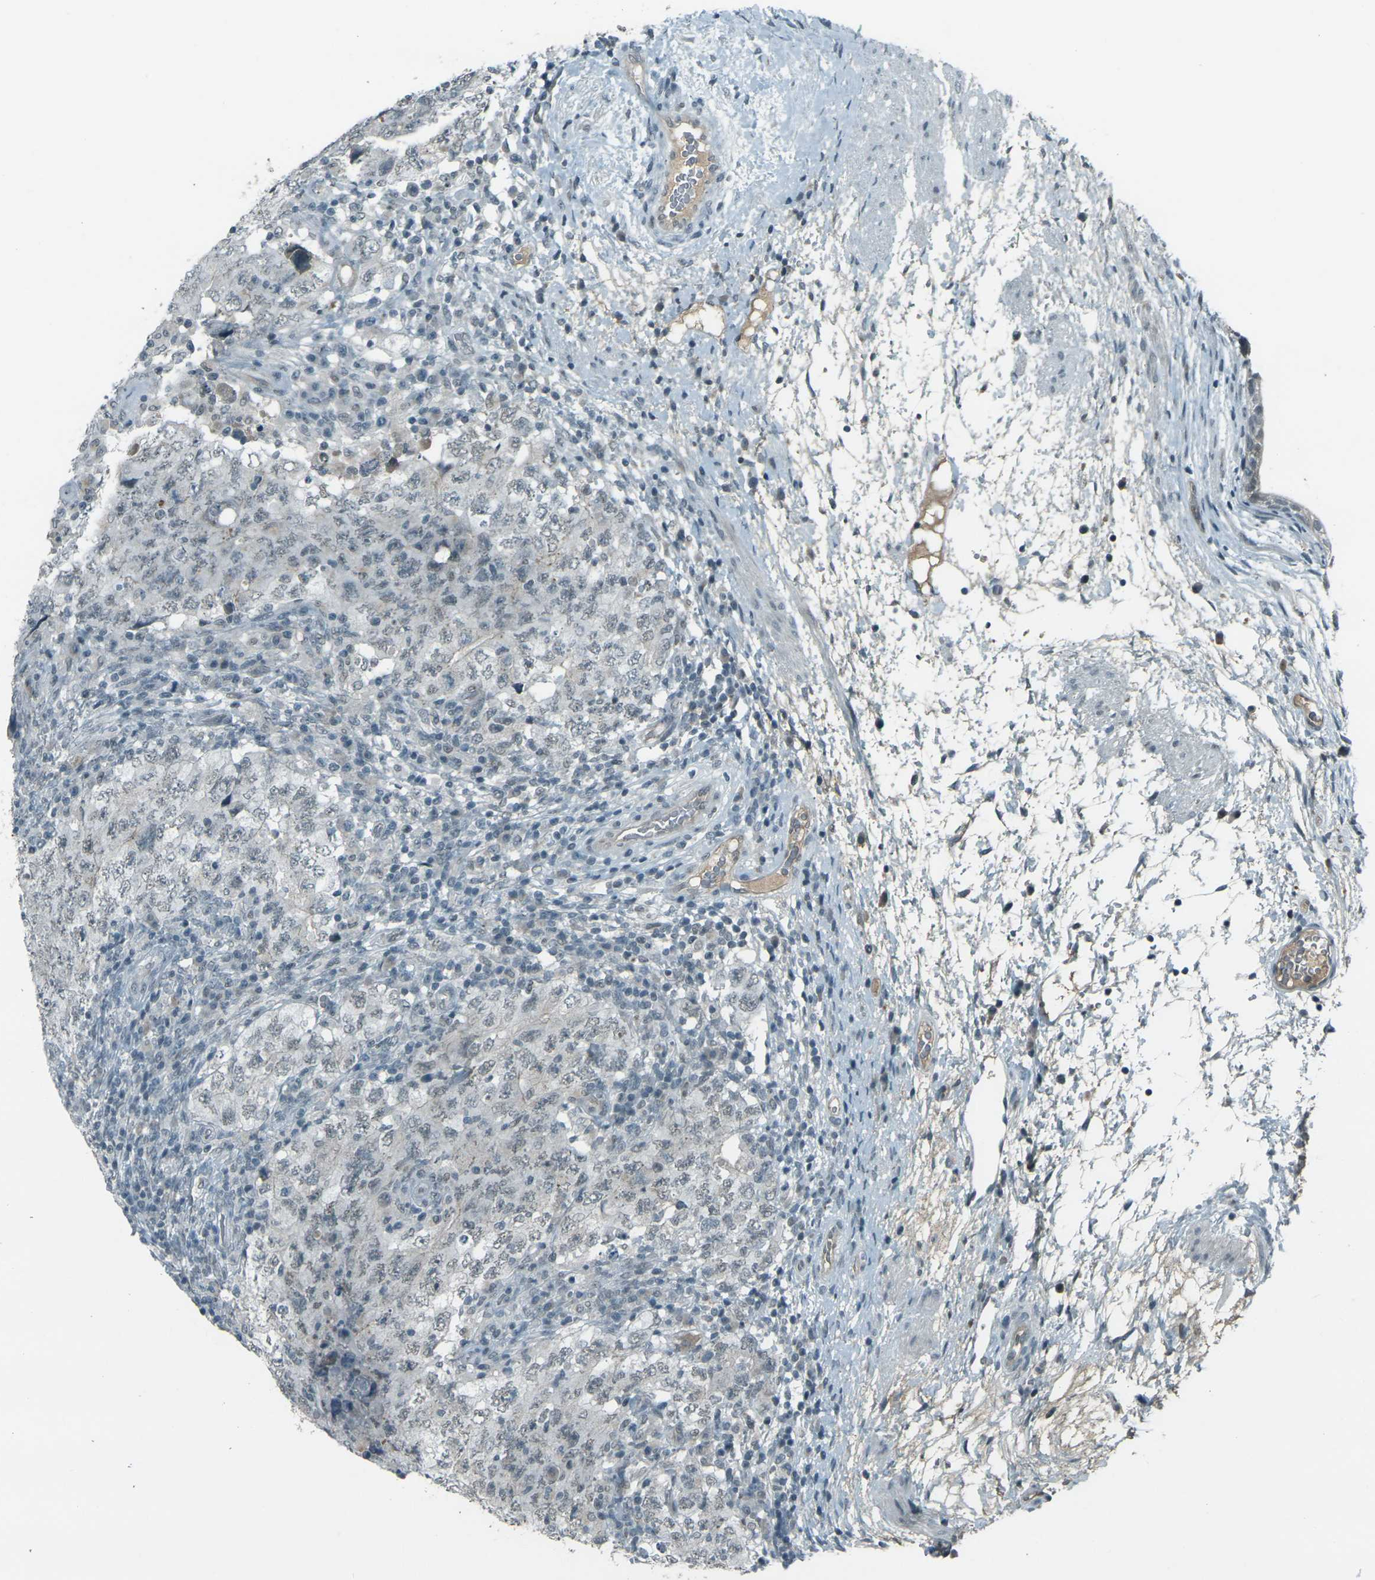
{"staining": {"intensity": "negative", "quantity": "none", "location": "none"}, "tissue": "testis cancer", "cell_type": "Tumor cells", "image_type": "cancer", "snomed": [{"axis": "morphology", "description": "Carcinoma, Embryonal, NOS"}, {"axis": "topography", "description": "Testis"}], "caption": "A photomicrograph of testis embryonal carcinoma stained for a protein demonstrates no brown staining in tumor cells.", "gene": "GPR19", "patient": {"sex": "male", "age": 26}}